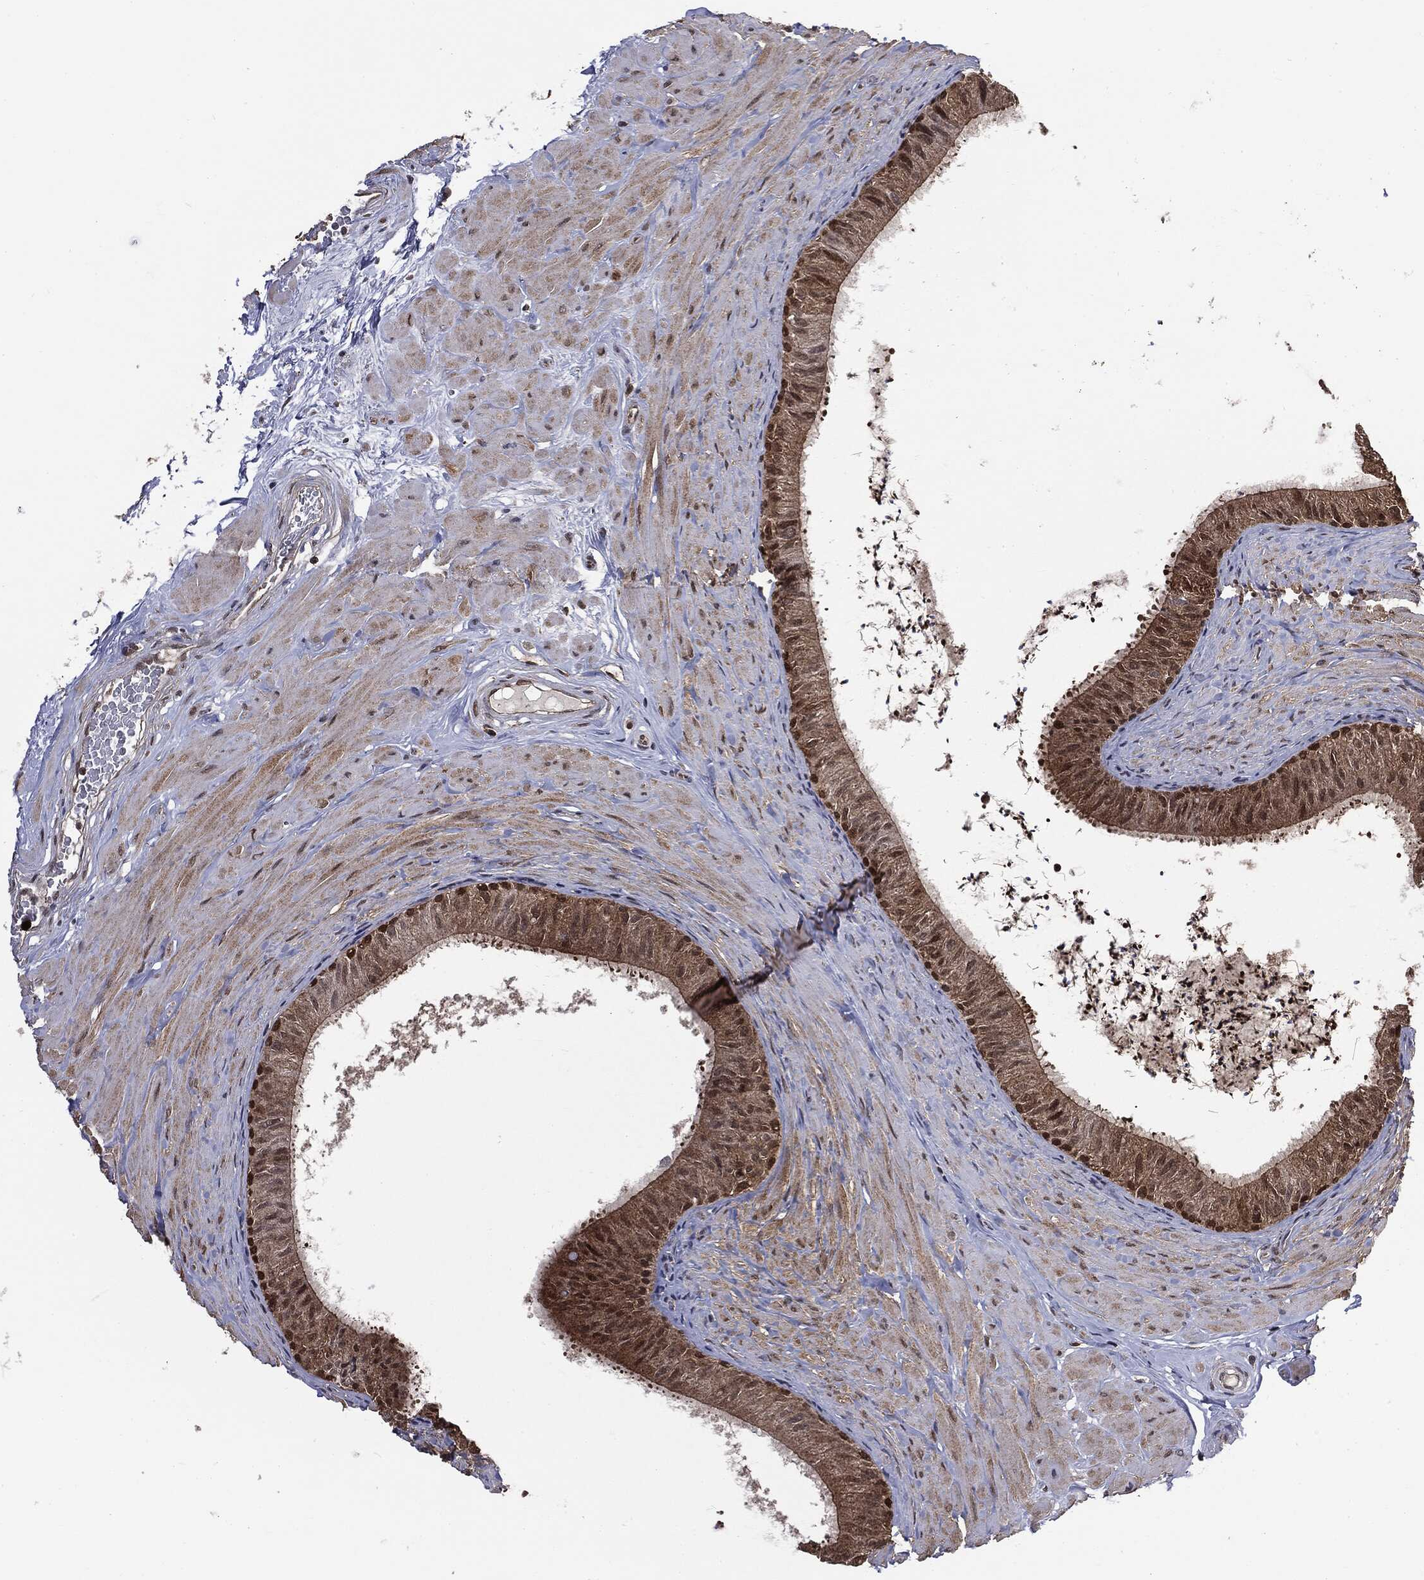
{"staining": {"intensity": "moderate", "quantity": ">75%", "location": "cytoplasmic/membranous,nuclear"}, "tissue": "epididymis", "cell_type": "Glandular cells", "image_type": "normal", "snomed": [{"axis": "morphology", "description": "Normal tissue, NOS"}, {"axis": "topography", "description": "Epididymis"}], "caption": "This is a histology image of IHC staining of normal epididymis, which shows moderate positivity in the cytoplasmic/membranous,nuclear of glandular cells.", "gene": "GPI", "patient": {"sex": "male", "age": 34}}